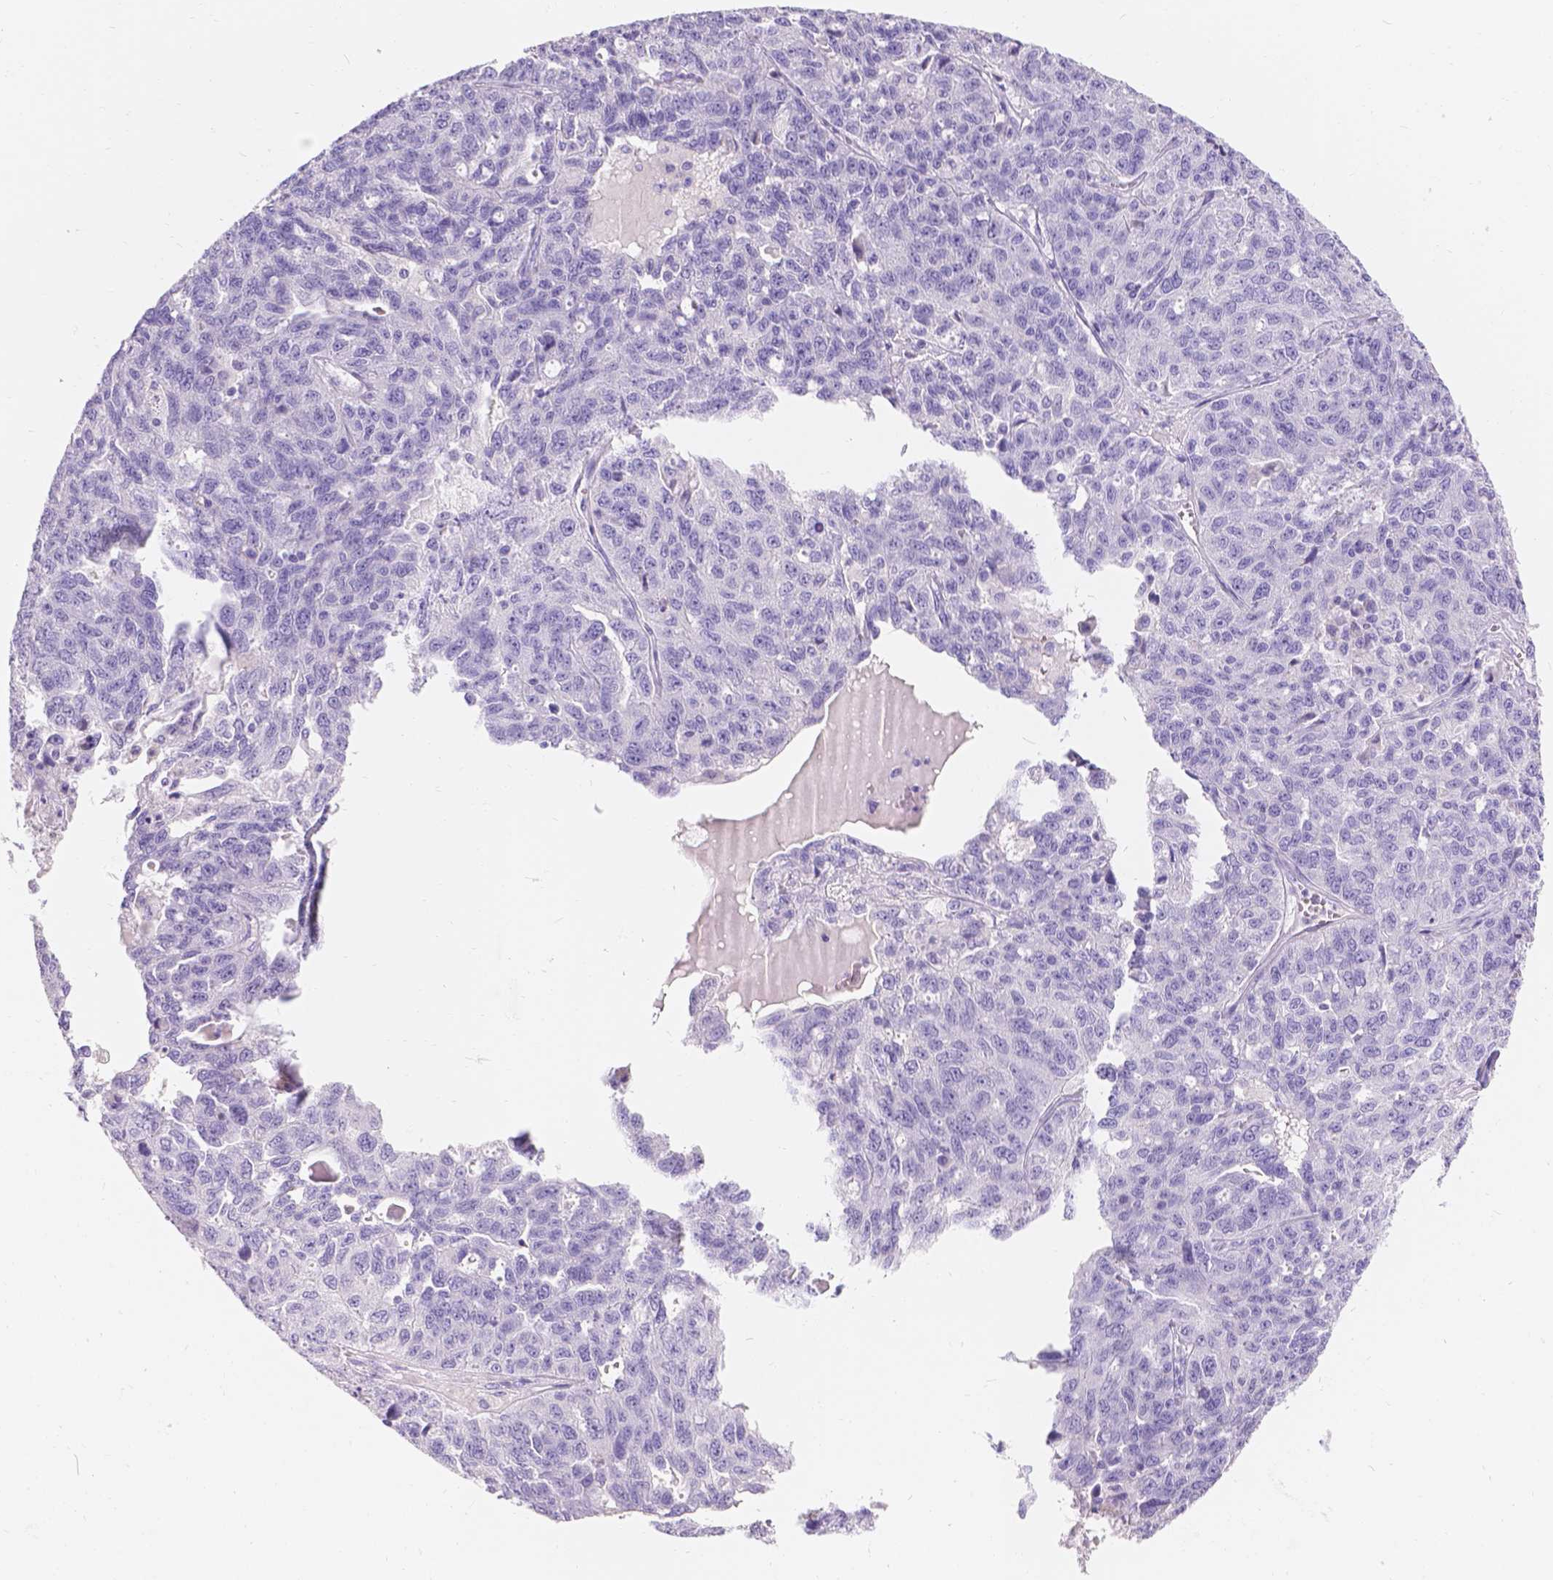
{"staining": {"intensity": "negative", "quantity": "none", "location": "none"}, "tissue": "ovarian cancer", "cell_type": "Tumor cells", "image_type": "cancer", "snomed": [{"axis": "morphology", "description": "Cystadenocarcinoma, serous, NOS"}, {"axis": "topography", "description": "Ovary"}], "caption": "IHC image of neoplastic tissue: human ovarian cancer (serous cystadenocarcinoma) stained with DAB exhibits no significant protein expression in tumor cells. (DAB IHC with hematoxylin counter stain).", "gene": "GNRHR", "patient": {"sex": "female", "age": 71}}